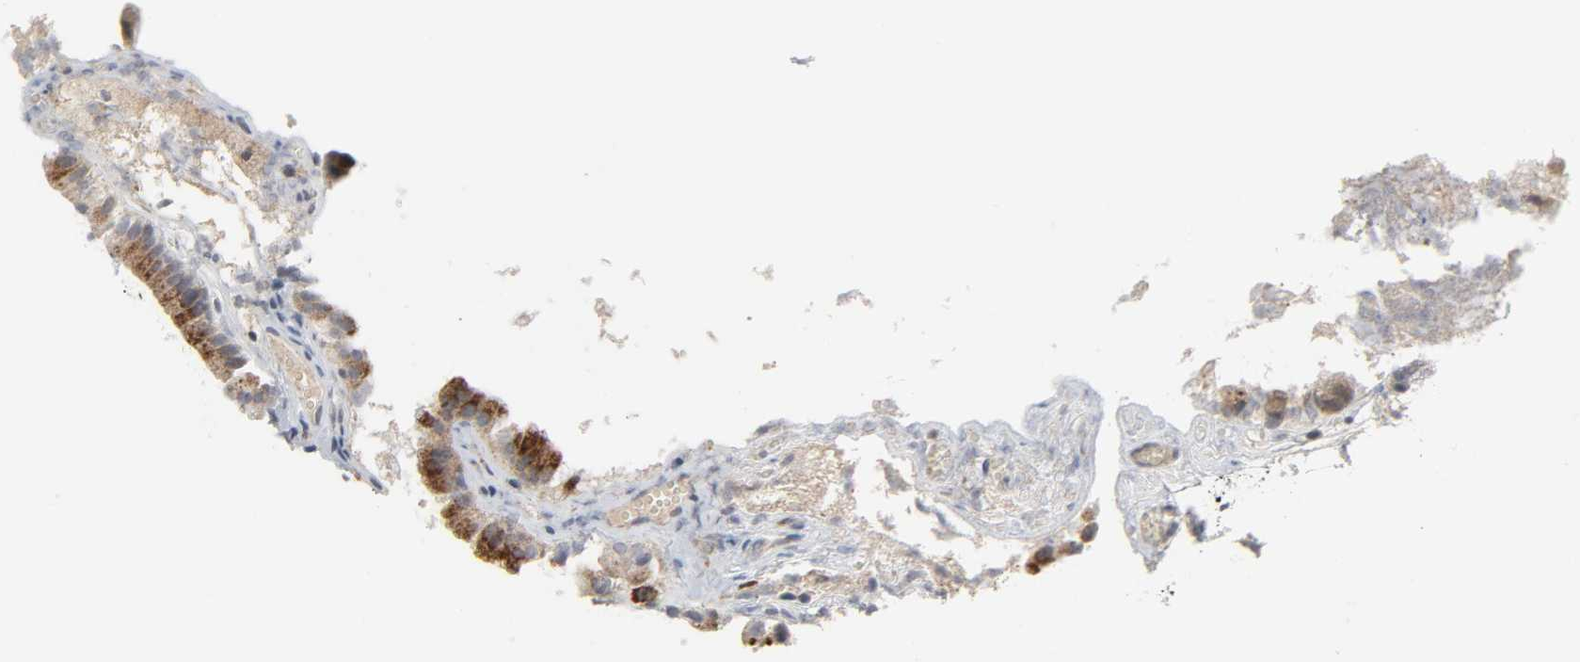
{"staining": {"intensity": "strong", "quantity": ">75%", "location": "cytoplasmic/membranous"}, "tissue": "gallbladder", "cell_type": "Glandular cells", "image_type": "normal", "snomed": [{"axis": "morphology", "description": "Normal tissue, NOS"}, {"axis": "topography", "description": "Gallbladder"}], "caption": "Protein staining displays strong cytoplasmic/membranous expression in about >75% of glandular cells in benign gallbladder.", "gene": "CLIP1", "patient": {"sex": "female", "age": 24}}